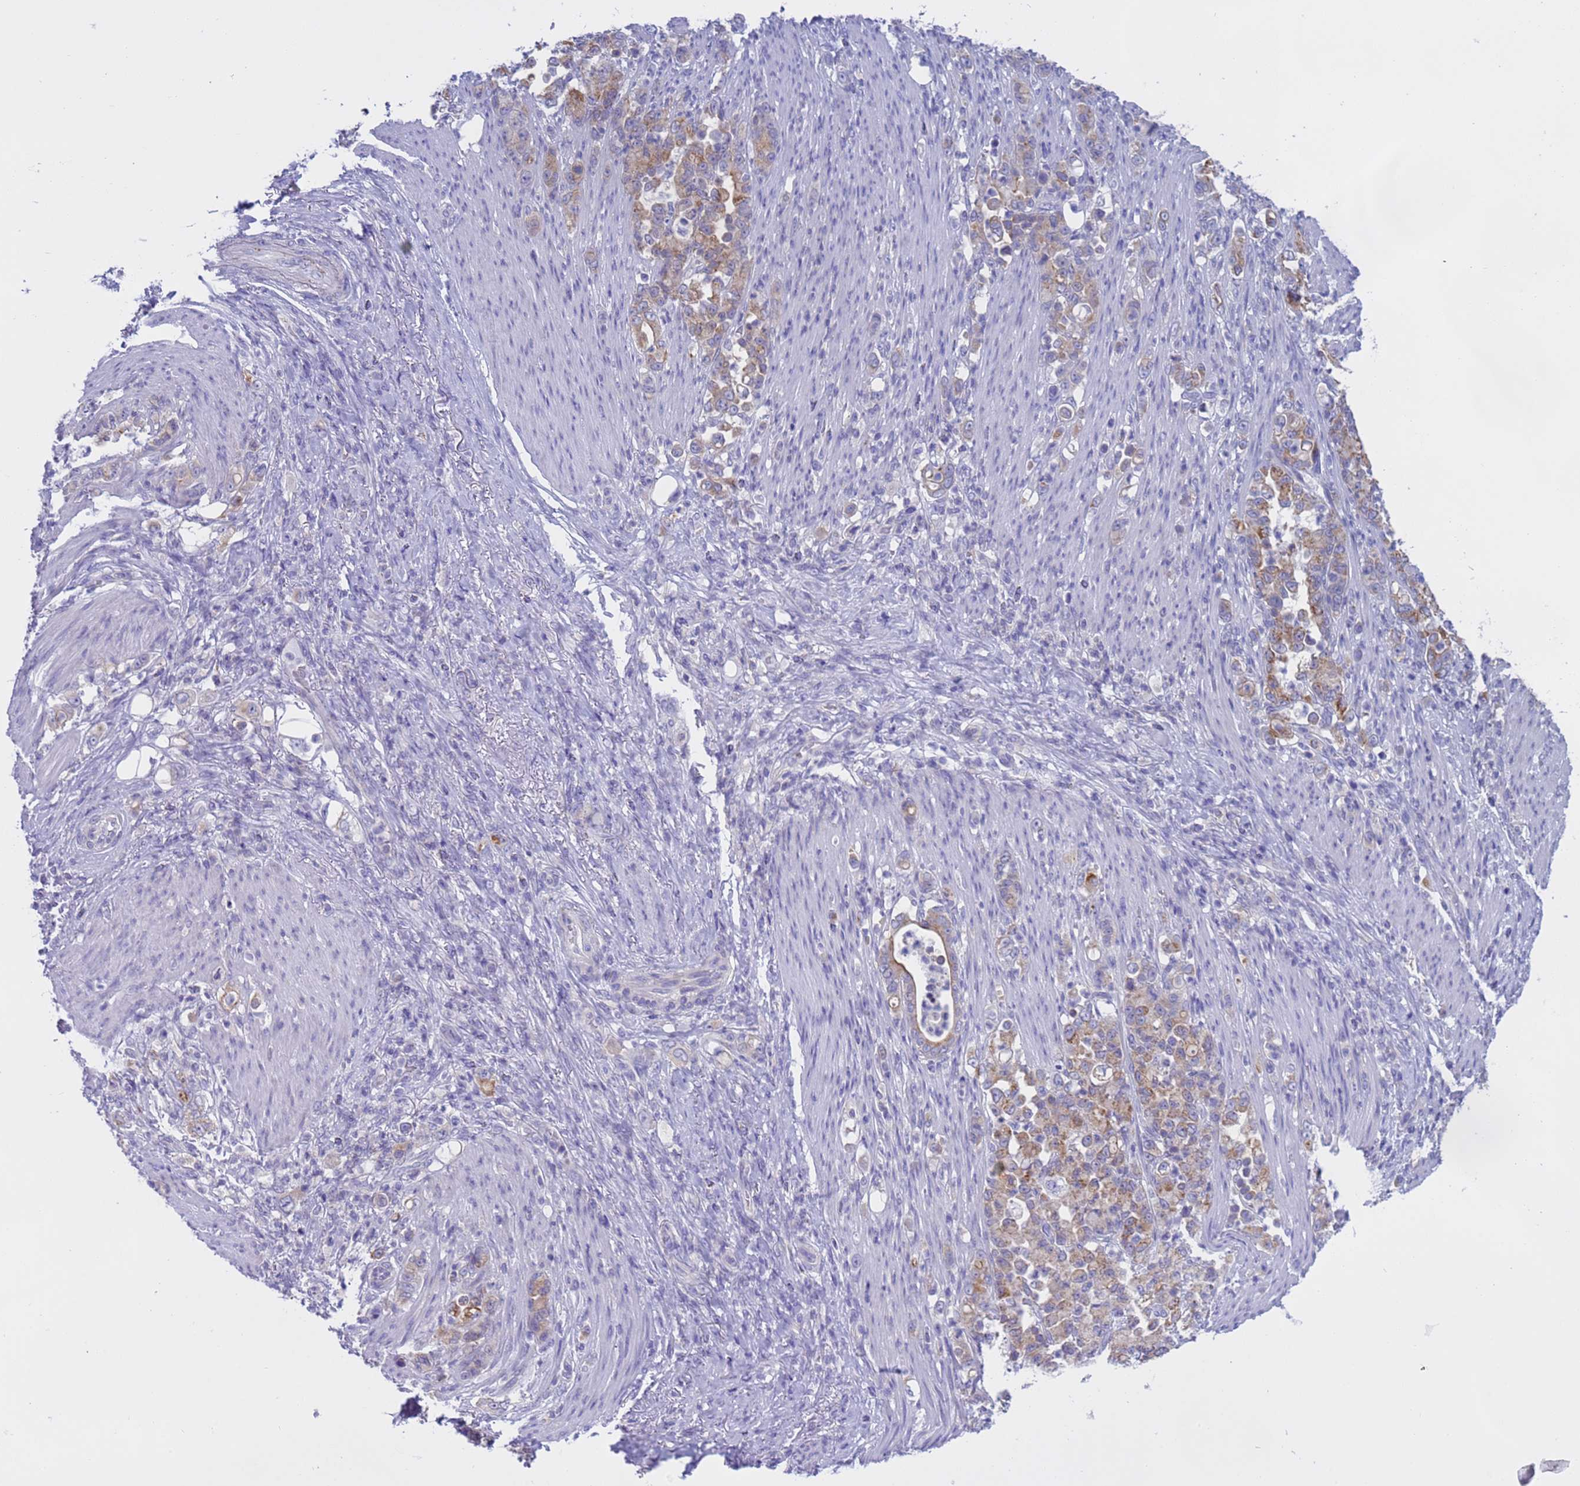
{"staining": {"intensity": "weak", "quantity": ">75%", "location": "cytoplasmic/membranous"}, "tissue": "stomach cancer", "cell_type": "Tumor cells", "image_type": "cancer", "snomed": [{"axis": "morphology", "description": "Normal tissue, NOS"}, {"axis": "morphology", "description": "Adenocarcinoma, NOS"}, {"axis": "topography", "description": "Stomach"}], "caption": "Immunohistochemistry image of stomach adenocarcinoma stained for a protein (brown), which reveals low levels of weak cytoplasmic/membranous expression in approximately >75% of tumor cells.", "gene": "CAPN7", "patient": {"sex": "female", "age": 79}}